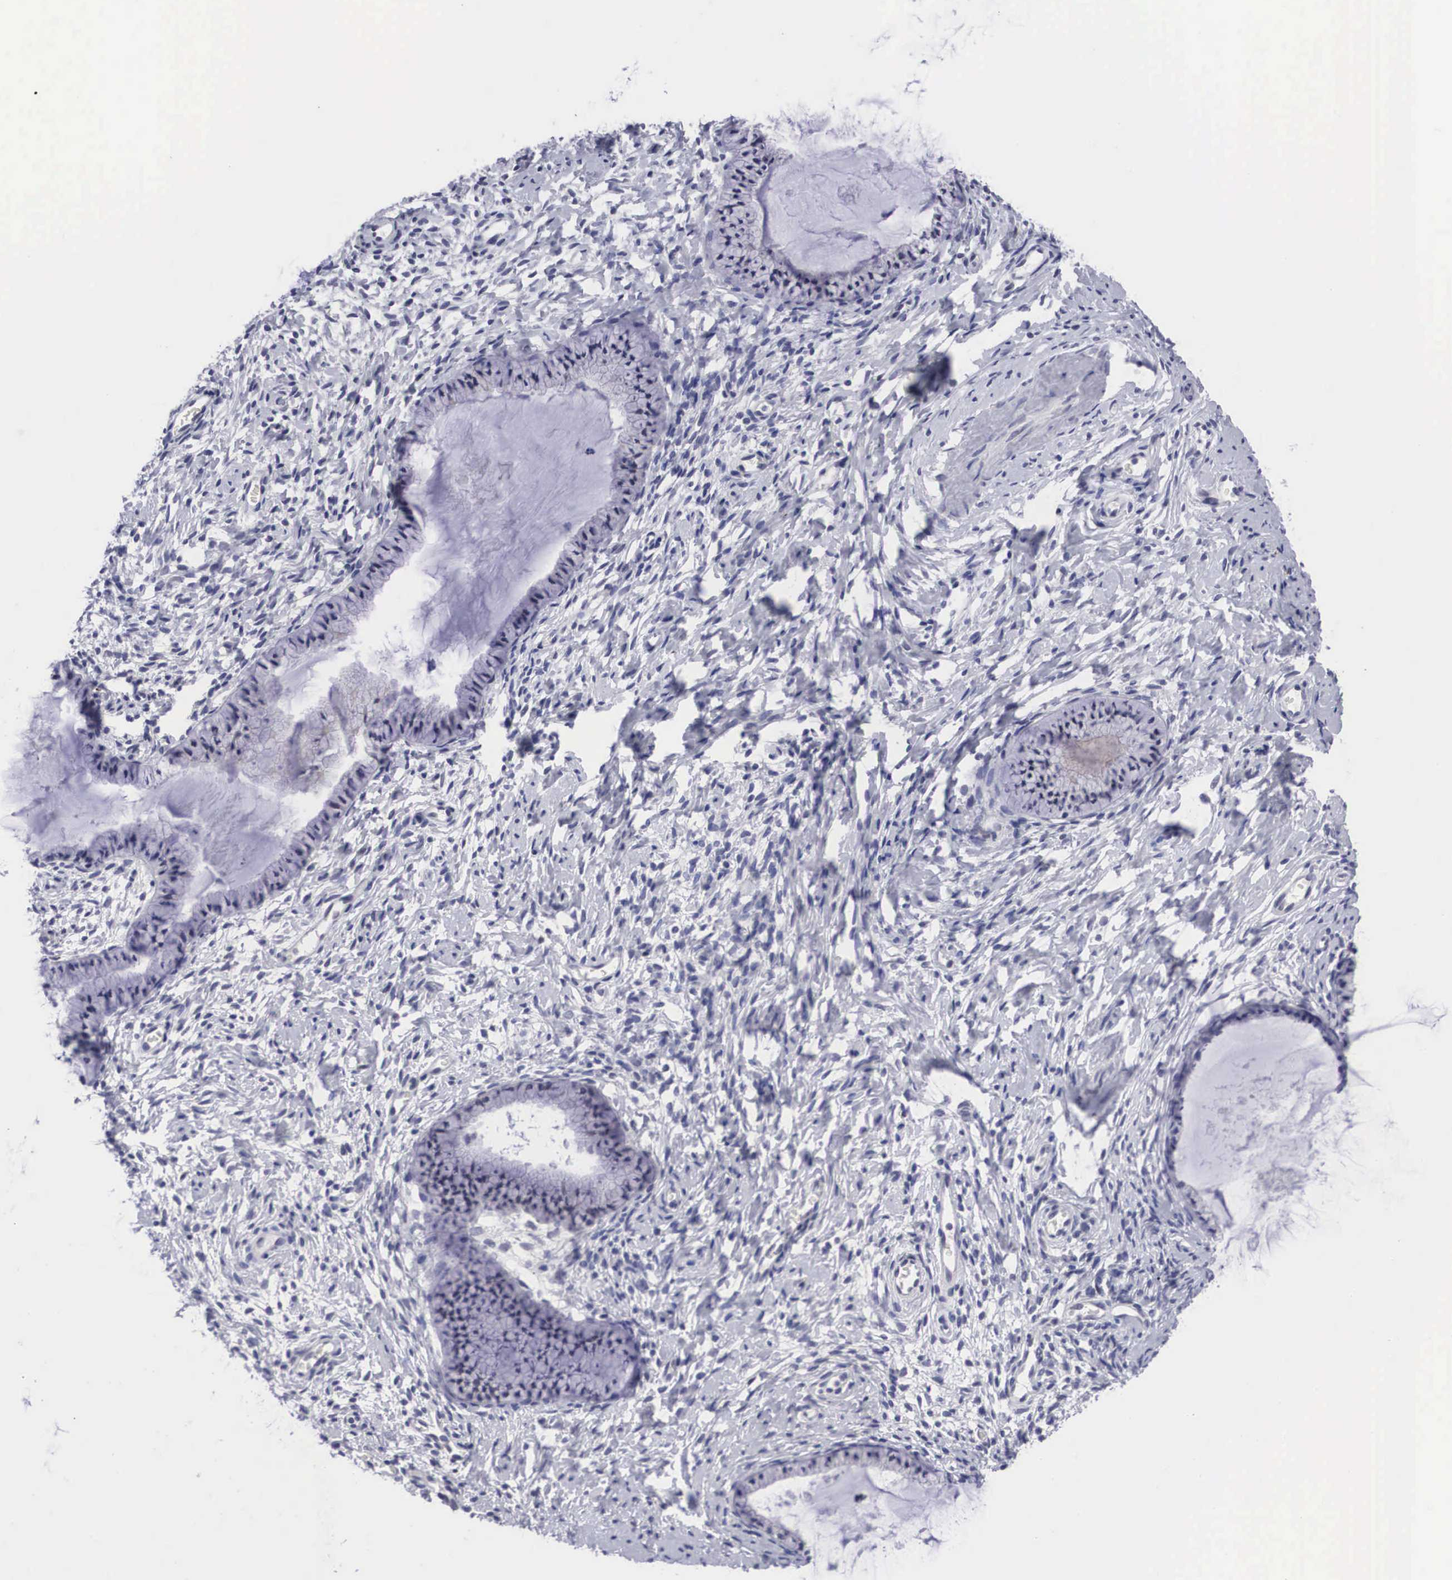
{"staining": {"intensity": "negative", "quantity": "none", "location": "none"}, "tissue": "cervix", "cell_type": "Glandular cells", "image_type": "normal", "snomed": [{"axis": "morphology", "description": "Normal tissue, NOS"}, {"axis": "topography", "description": "Cervix"}], "caption": "High magnification brightfield microscopy of unremarkable cervix stained with DAB (3,3'-diaminobenzidine) (brown) and counterstained with hematoxylin (blue): glandular cells show no significant positivity. (DAB IHC, high magnification).", "gene": "SOX11", "patient": {"sex": "female", "age": 70}}